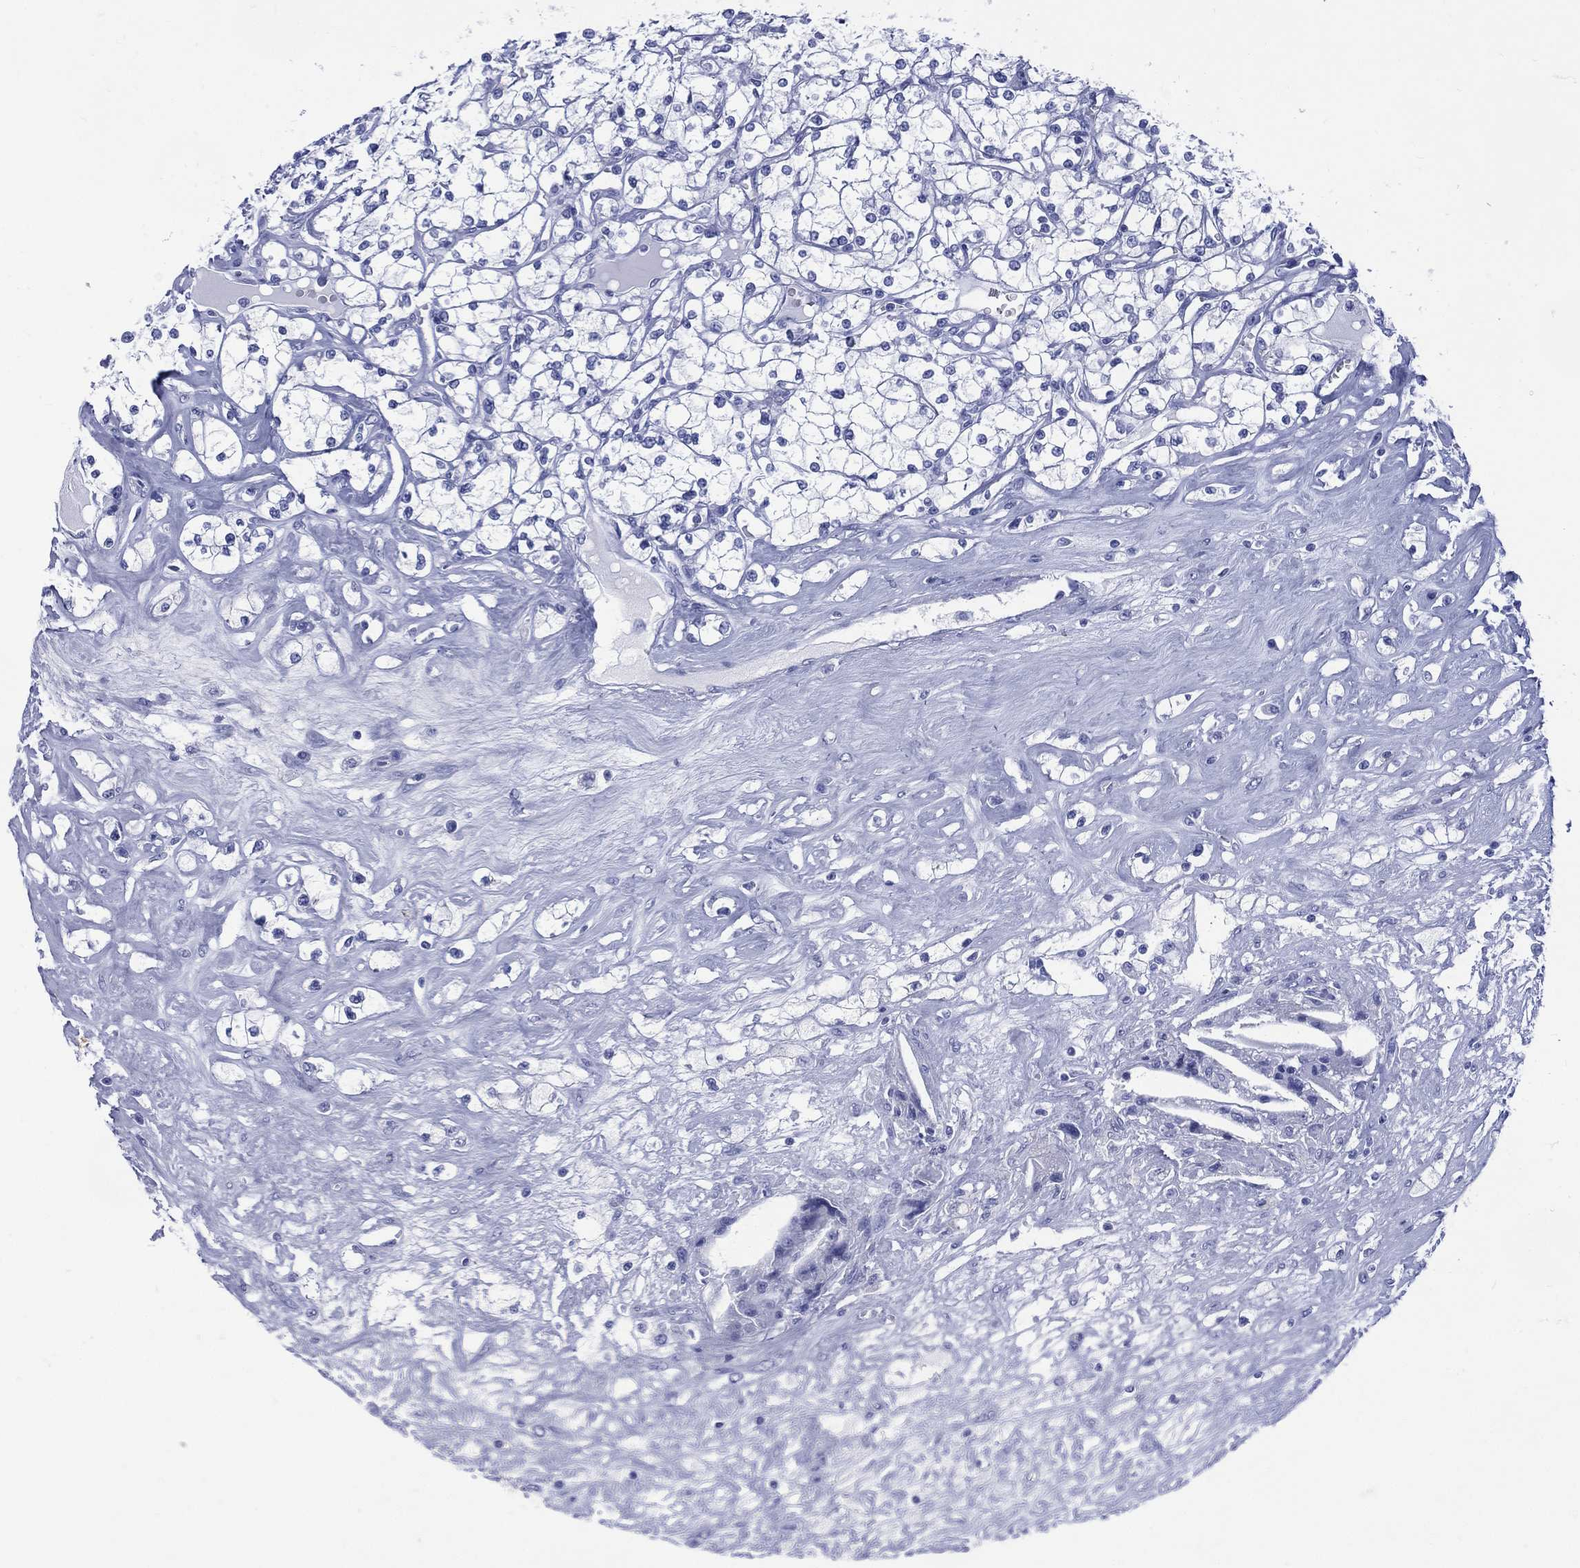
{"staining": {"intensity": "negative", "quantity": "none", "location": "none"}, "tissue": "renal cancer", "cell_type": "Tumor cells", "image_type": "cancer", "snomed": [{"axis": "morphology", "description": "Adenocarcinoma, NOS"}, {"axis": "topography", "description": "Kidney"}], "caption": "The histopathology image demonstrates no staining of tumor cells in adenocarcinoma (renal).", "gene": "LRRD1", "patient": {"sex": "male", "age": 67}}